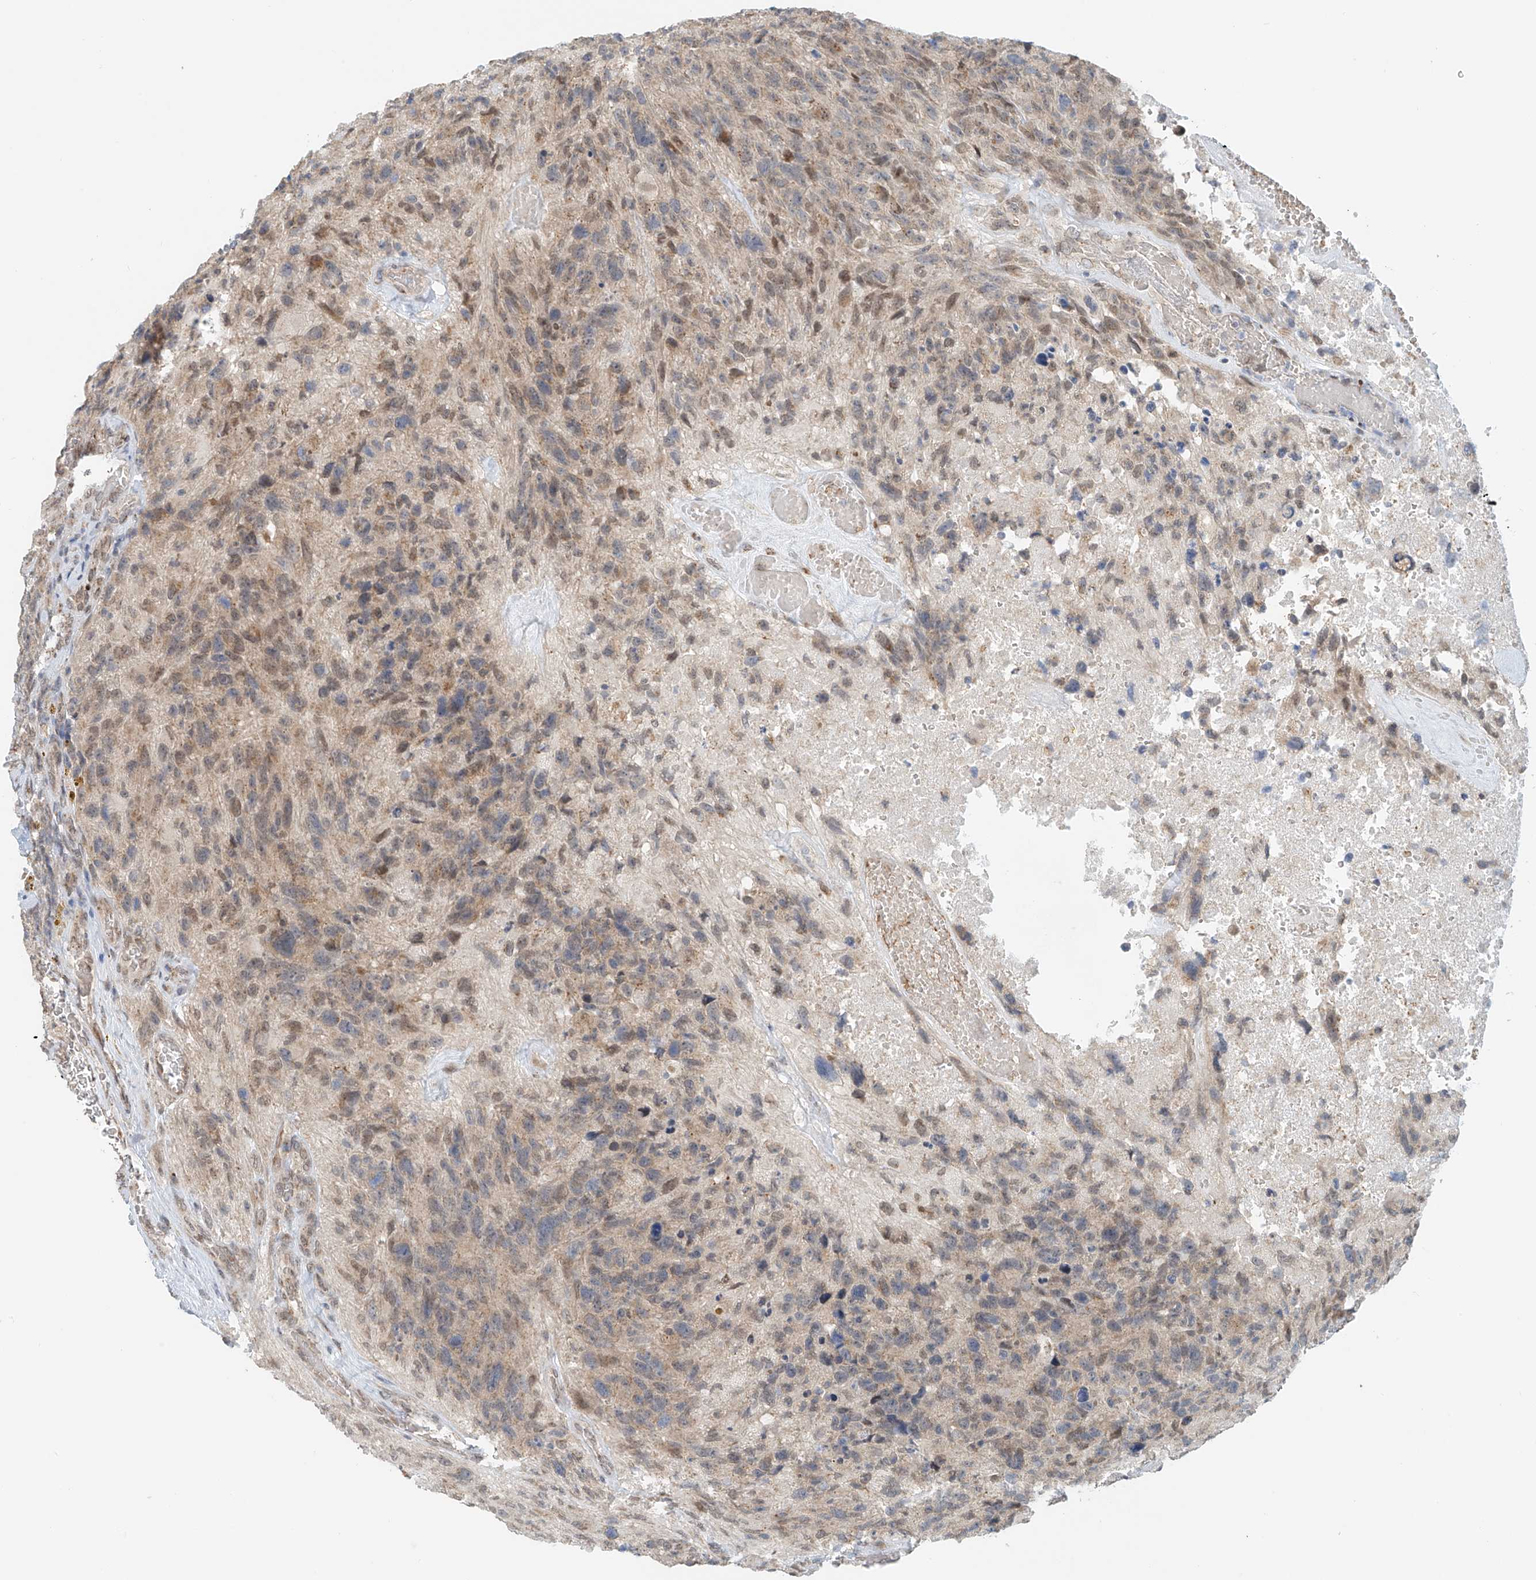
{"staining": {"intensity": "weak", "quantity": "25%-75%", "location": "cytoplasmic/membranous,nuclear"}, "tissue": "glioma", "cell_type": "Tumor cells", "image_type": "cancer", "snomed": [{"axis": "morphology", "description": "Glioma, malignant, High grade"}, {"axis": "topography", "description": "Brain"}], "caption": "This histopathology image shows malignant glioma (high-grade) stained with immunohistochemistry to label a protein in brown. The cytoplasmic/membranous and nuclear of tumor cells show weak positivity for the protein. Nuclei are counter-stained blue.", "gene": "STARD9", "patient": {"sex": "male", "age": 69}}